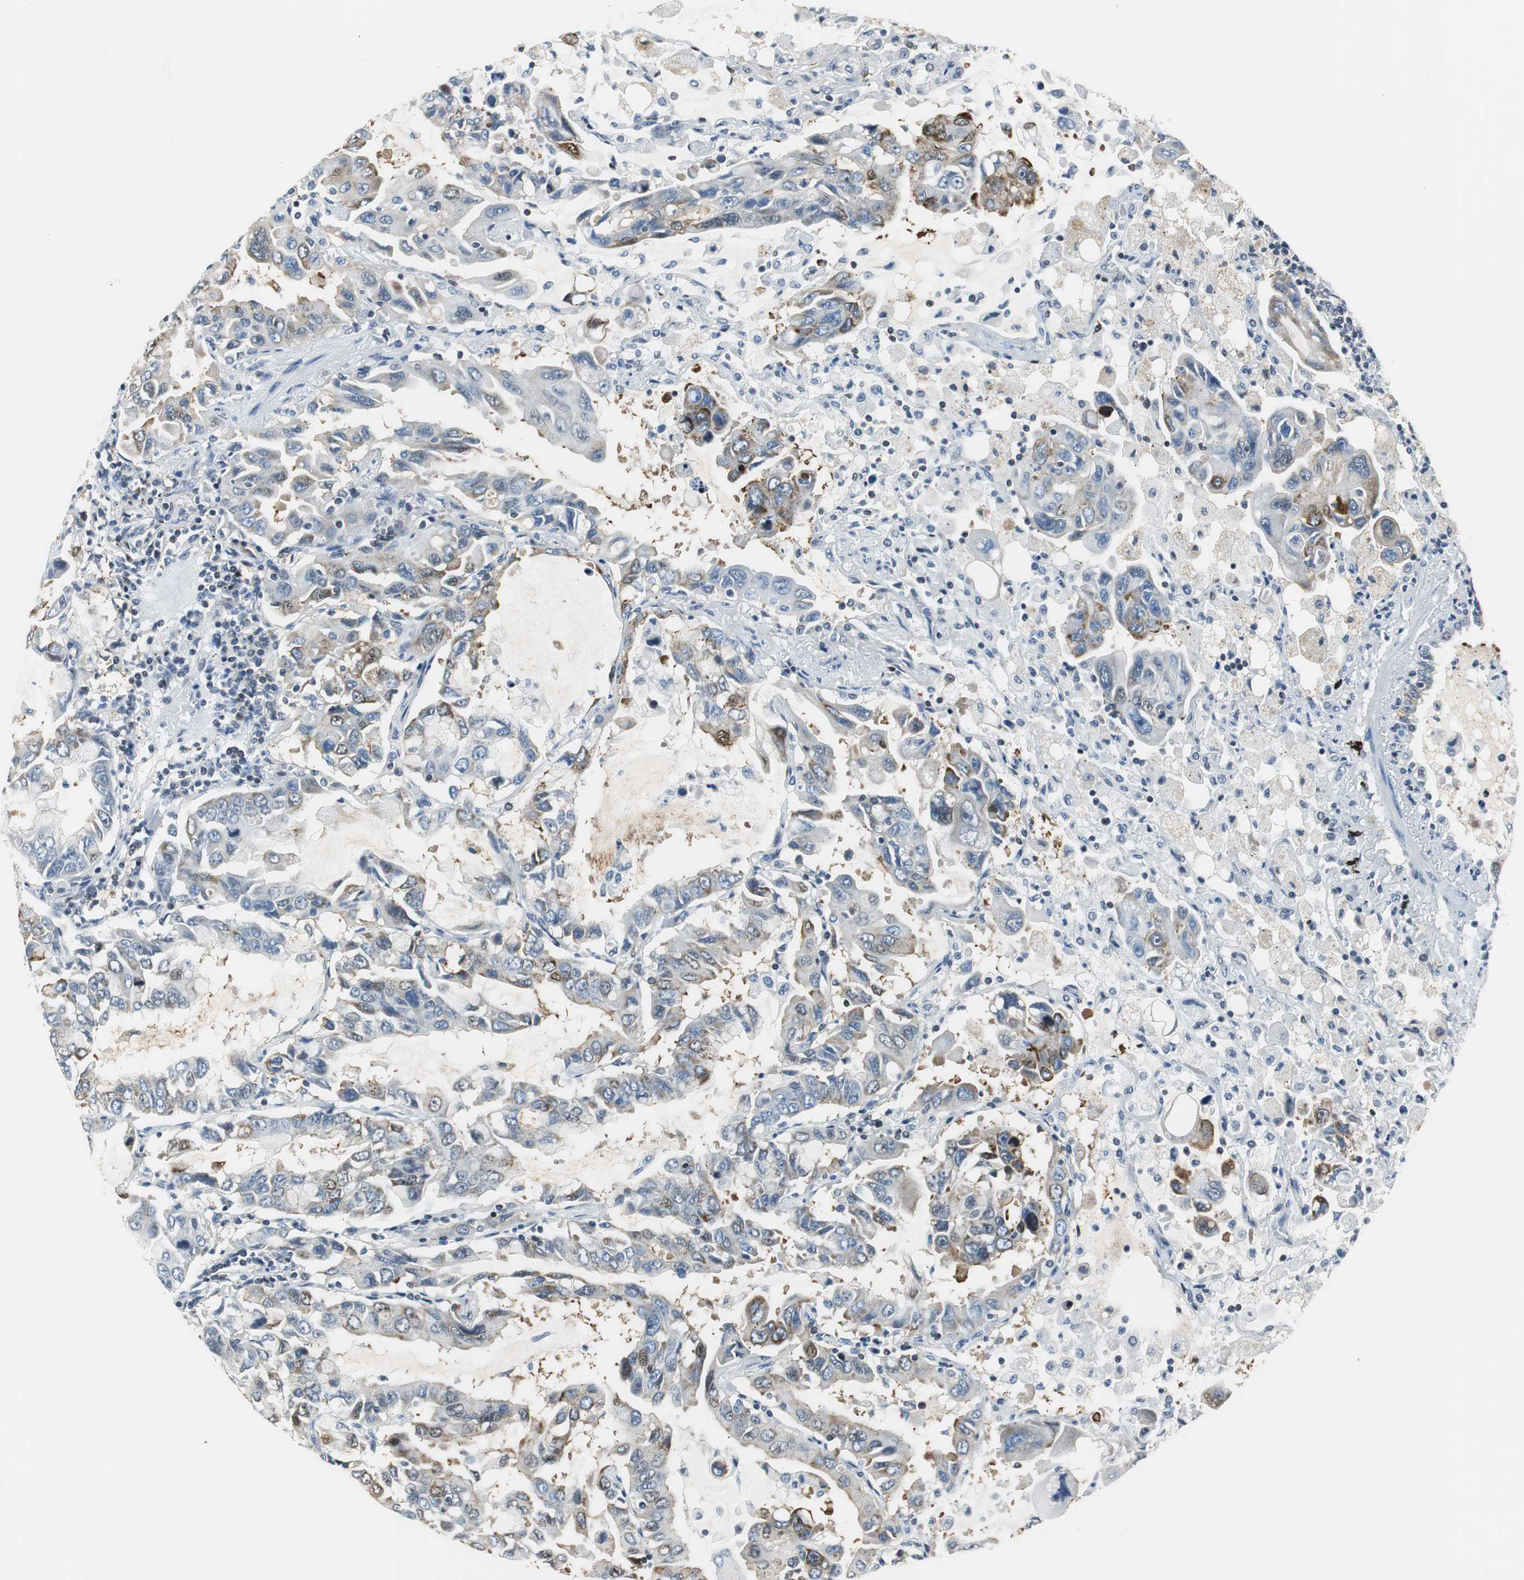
{"staining": {"intensity": "moderate", "quantity": "<25%", "location": "cytoplasmic/membranous"}, "tissue": "lung cancer", "cell_type": "Tumor cells", "image_type": "cancer", "snomed": [{"axis": "morphology", "description": "Adenocarcinoma, NOS"}, {"axis": "topography", "description": "Lung"}], "caption": "Tumor cells exhibit low levels of moderate cytoplasmic/membranous positivity in about <25% of cells in adenocarcinoma (lung).", "gene": "HCFC2", "patient": {"sex": "male", "age": 64}}